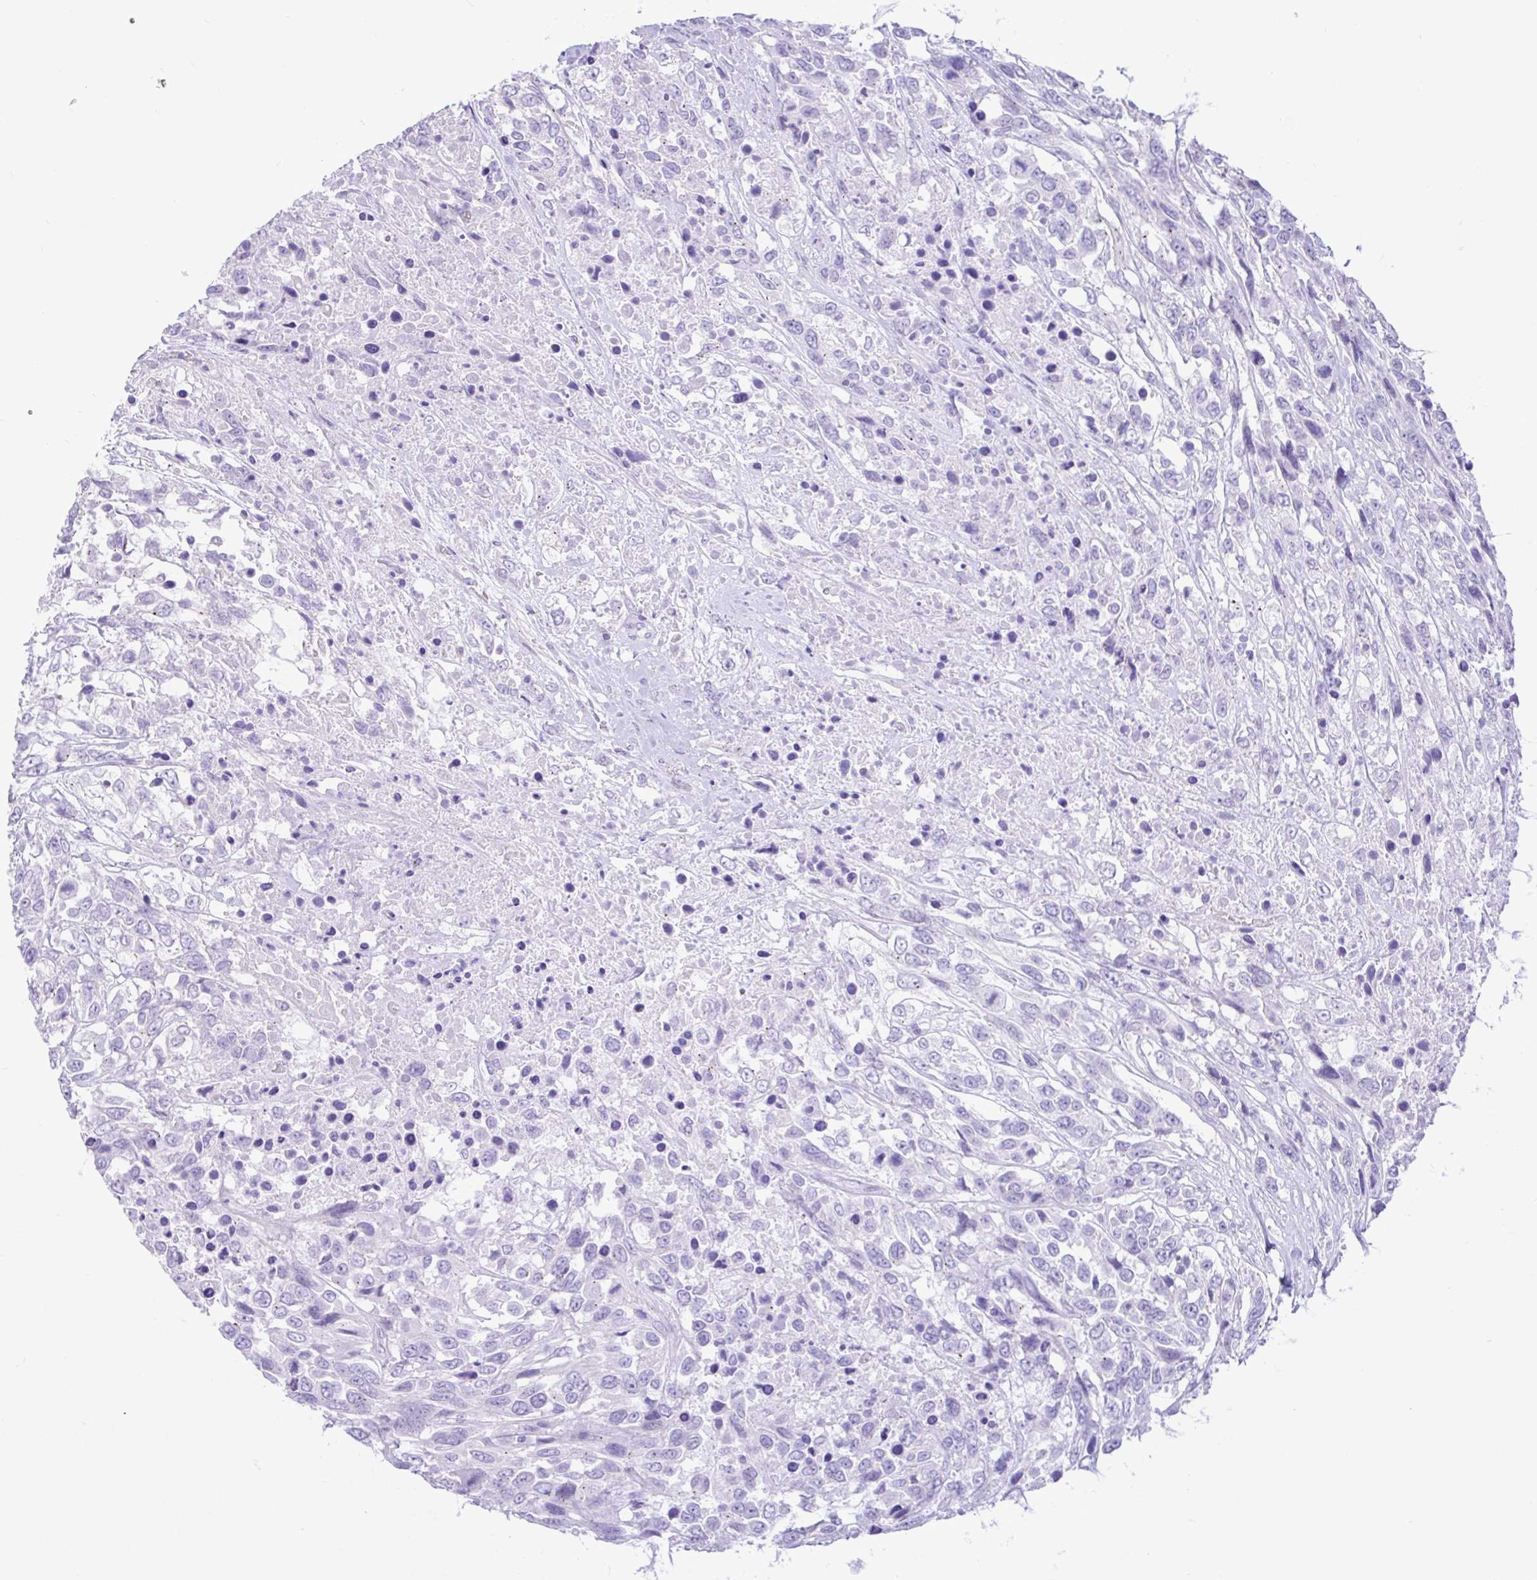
{"staining": {"intensity": "negative", "quantity": "none", "location": "none"}, "tissue": "urothelial cancer", "cell_type": "Tumor cells", "image_type": "cancer", "snomed": [{"axis": "morphology", "description": "Urothelial carcinoma, High grade"}, {"axis": "topography", "description": "Urinary bladder"}], "caption": "Image shows no significant protein expression in tumor cells of high-grade urothelial carcinoma.", "gene": "REEP1", "patient": {"sex": "female", "age": 70}}